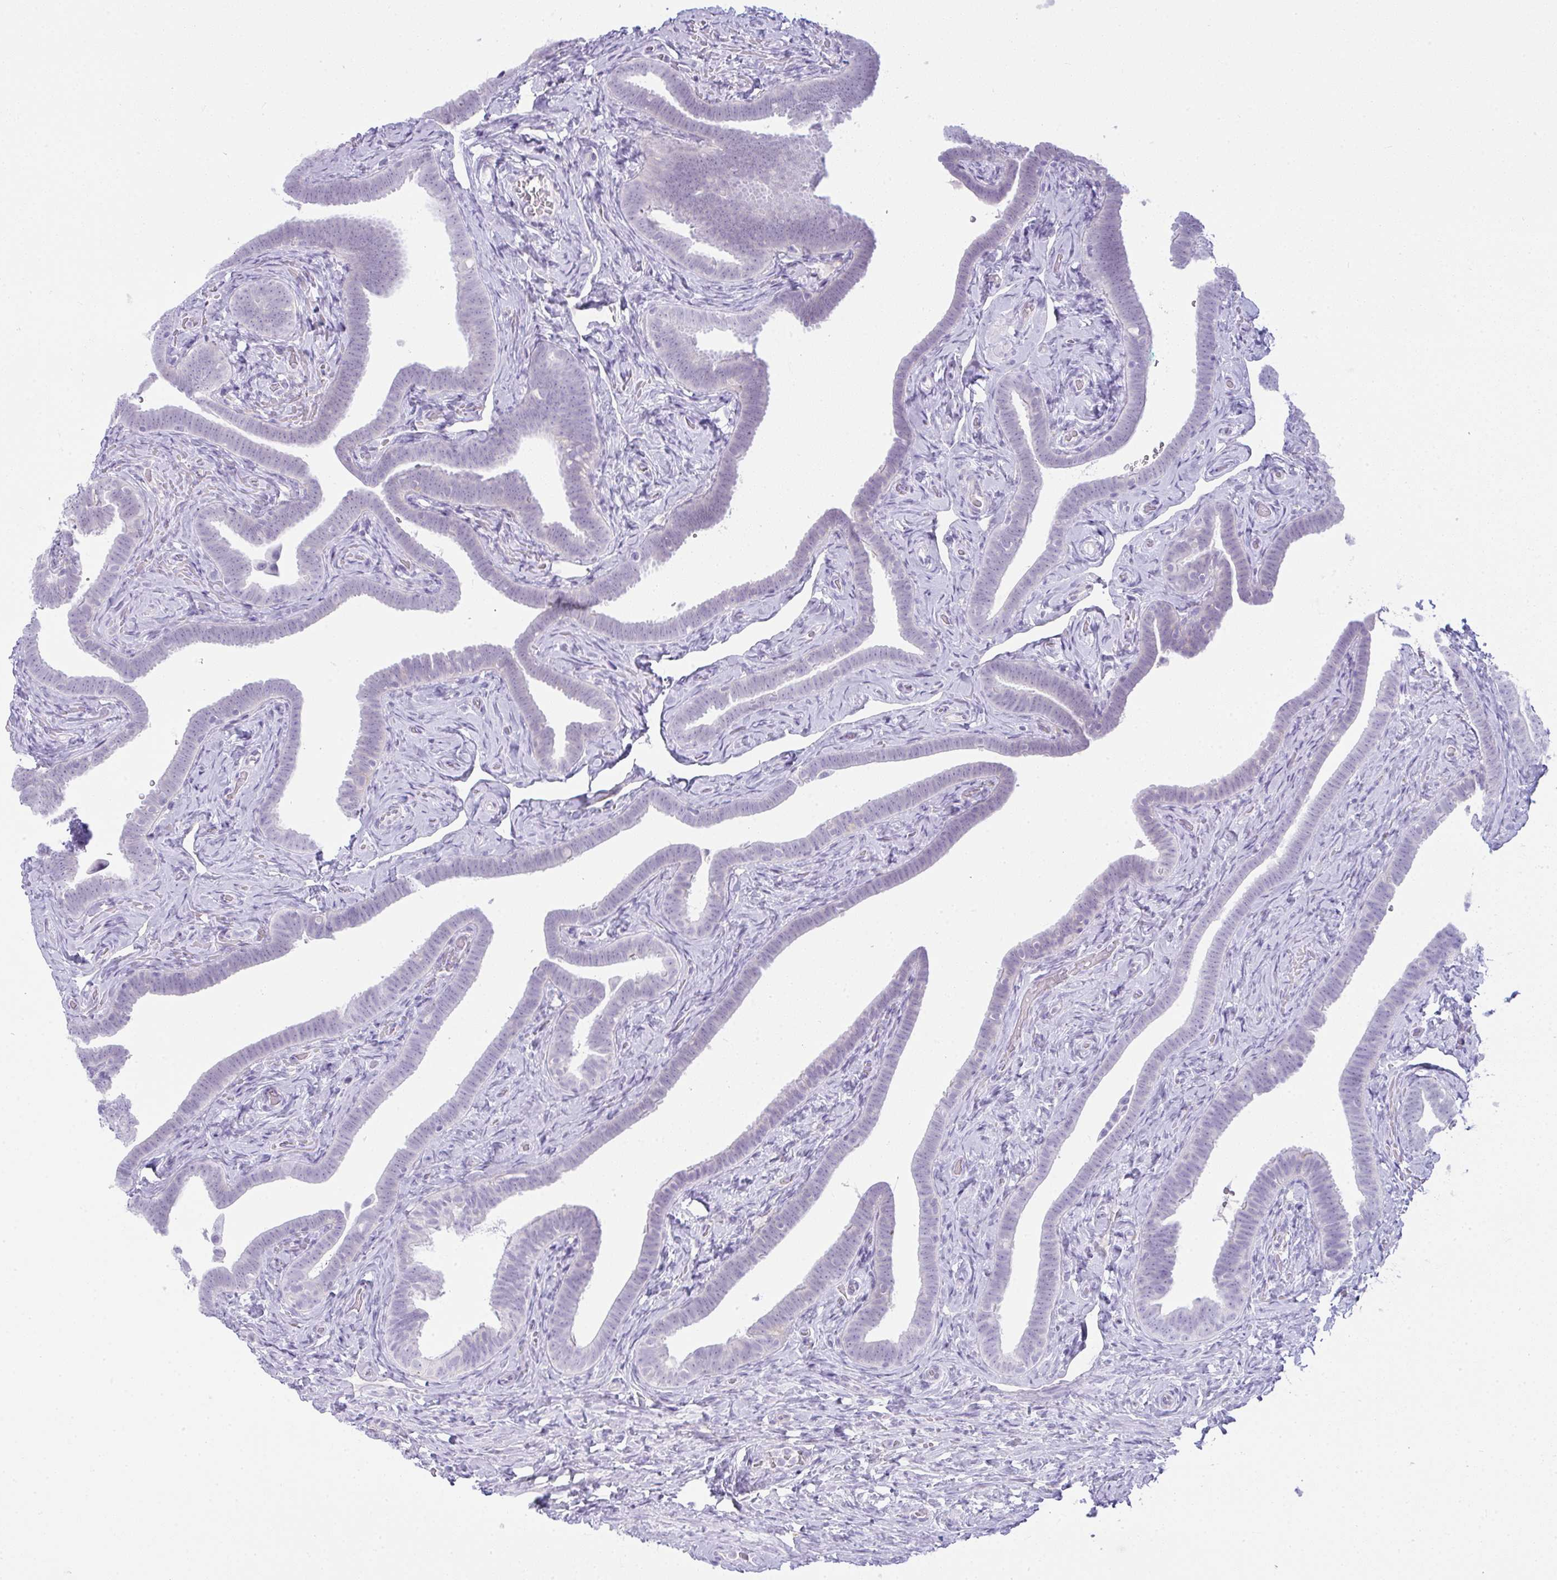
{"staining": {"intensity": "negative", "quantity": "none", "location": "none"}, "tissue": "fallopian tube", "cell_type": "Glandular cells", "image_type": "normal", "snomed": [{"axis": "morphology", "description": "Normal tissue, NOS"}, {"axis": "topography", "description": "Fallopian tube"}], "caption": "This is an immunohistochemistry image of benign human fallopian tube. There is no expression in glandular cells.", "gene": "RASL10A", "patient": {"sex": "female", "age": 69}}